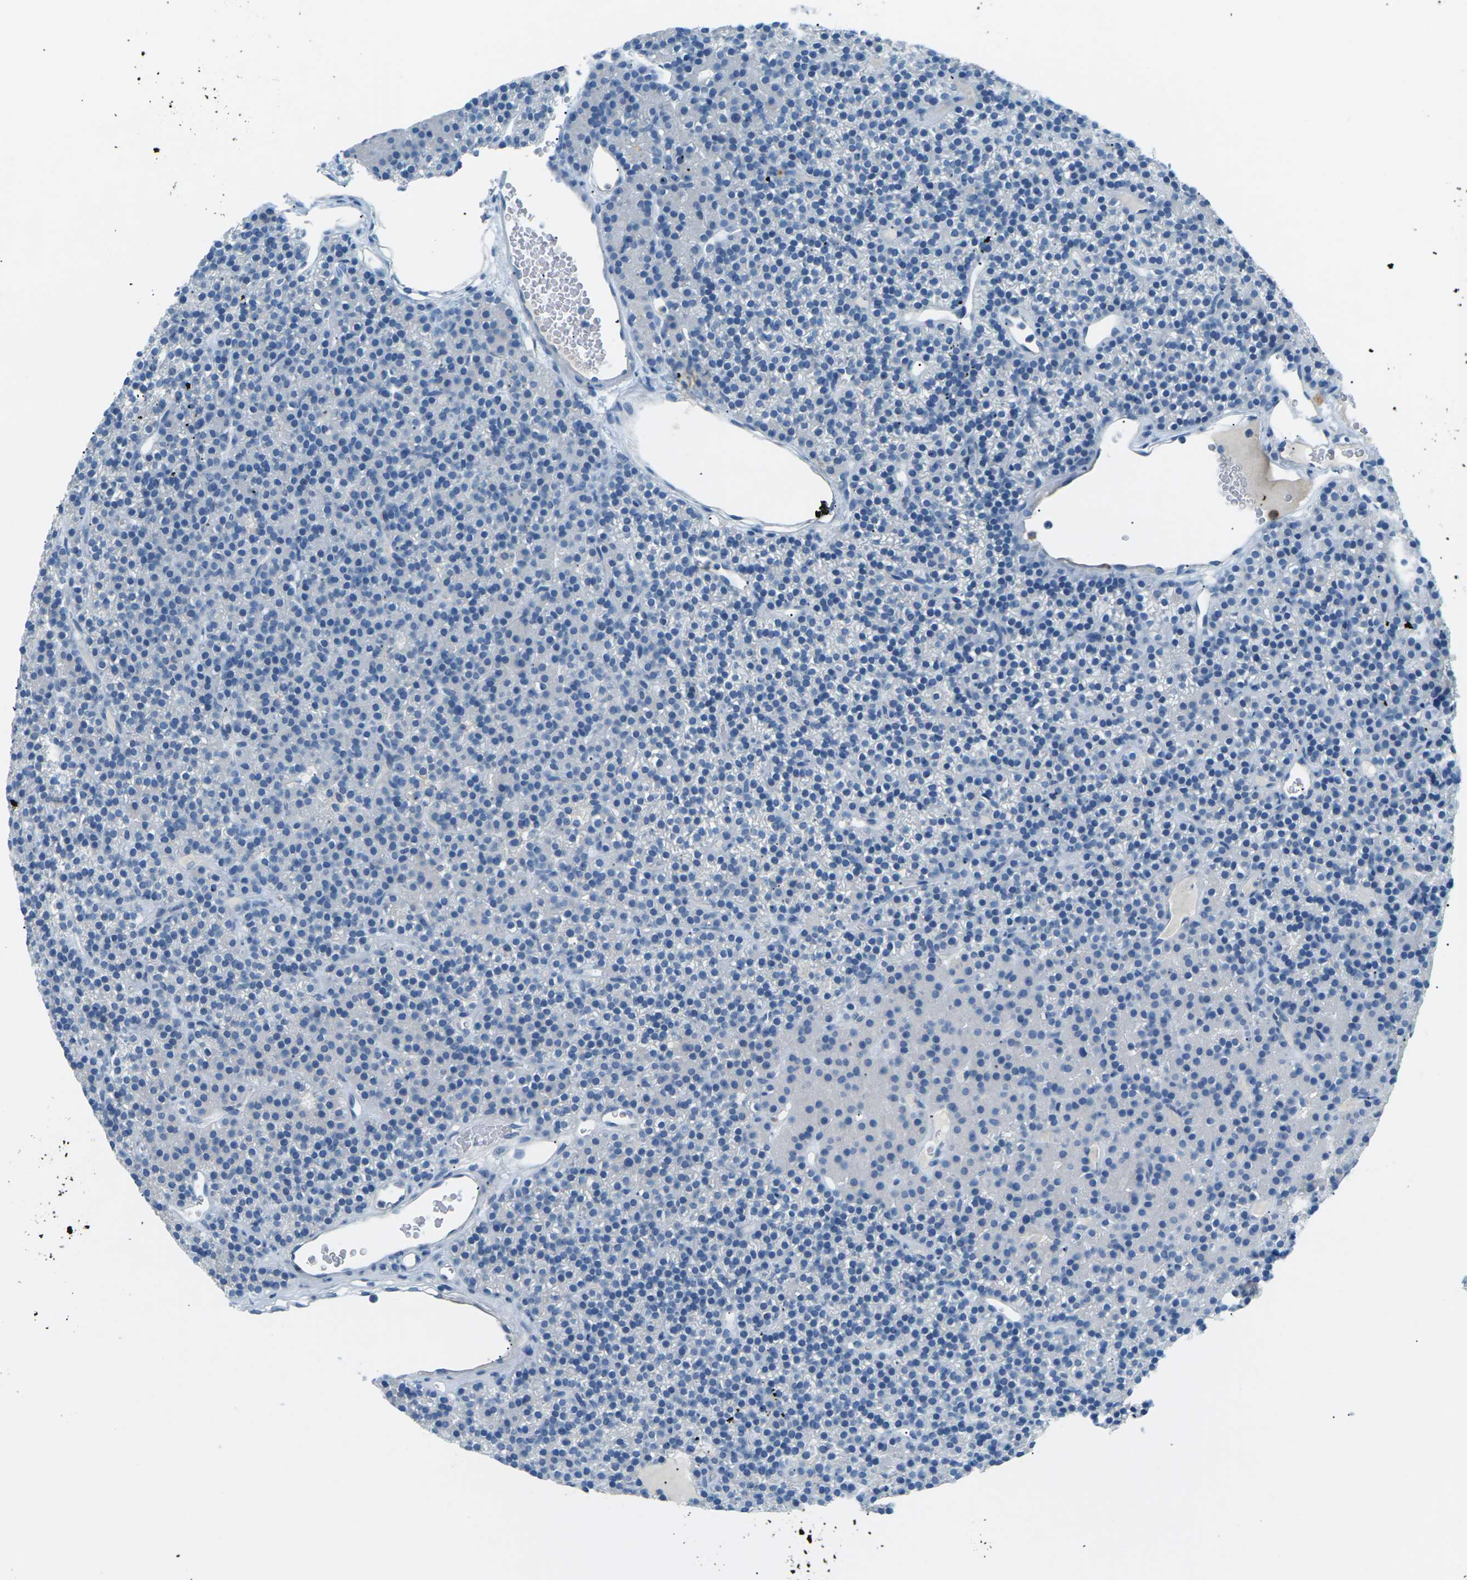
{"staining": {"intensity": "negative", "quantity": "none", "location": "none"}, "tissue": "parathyroid gland", "cell_type": "Glandular cells", "image_type": "normal", "snomed": [{"axis": "morphology", "description": "Normal tissue, NOS"}, {"axis": "morphology", "description": "Hyperplasia, NOS"}, {"axis": "topography", "description": "Parathyroid gland"}], "caption": "Immunohistochemistry (IHC) of normal parathyroid gland reveals no positivity in glandular cells. (DAB immunohistochemistry with hematoxylin counter stain).", "gene": "CDH16", "patient": {"sex": "male", "age": 44}}